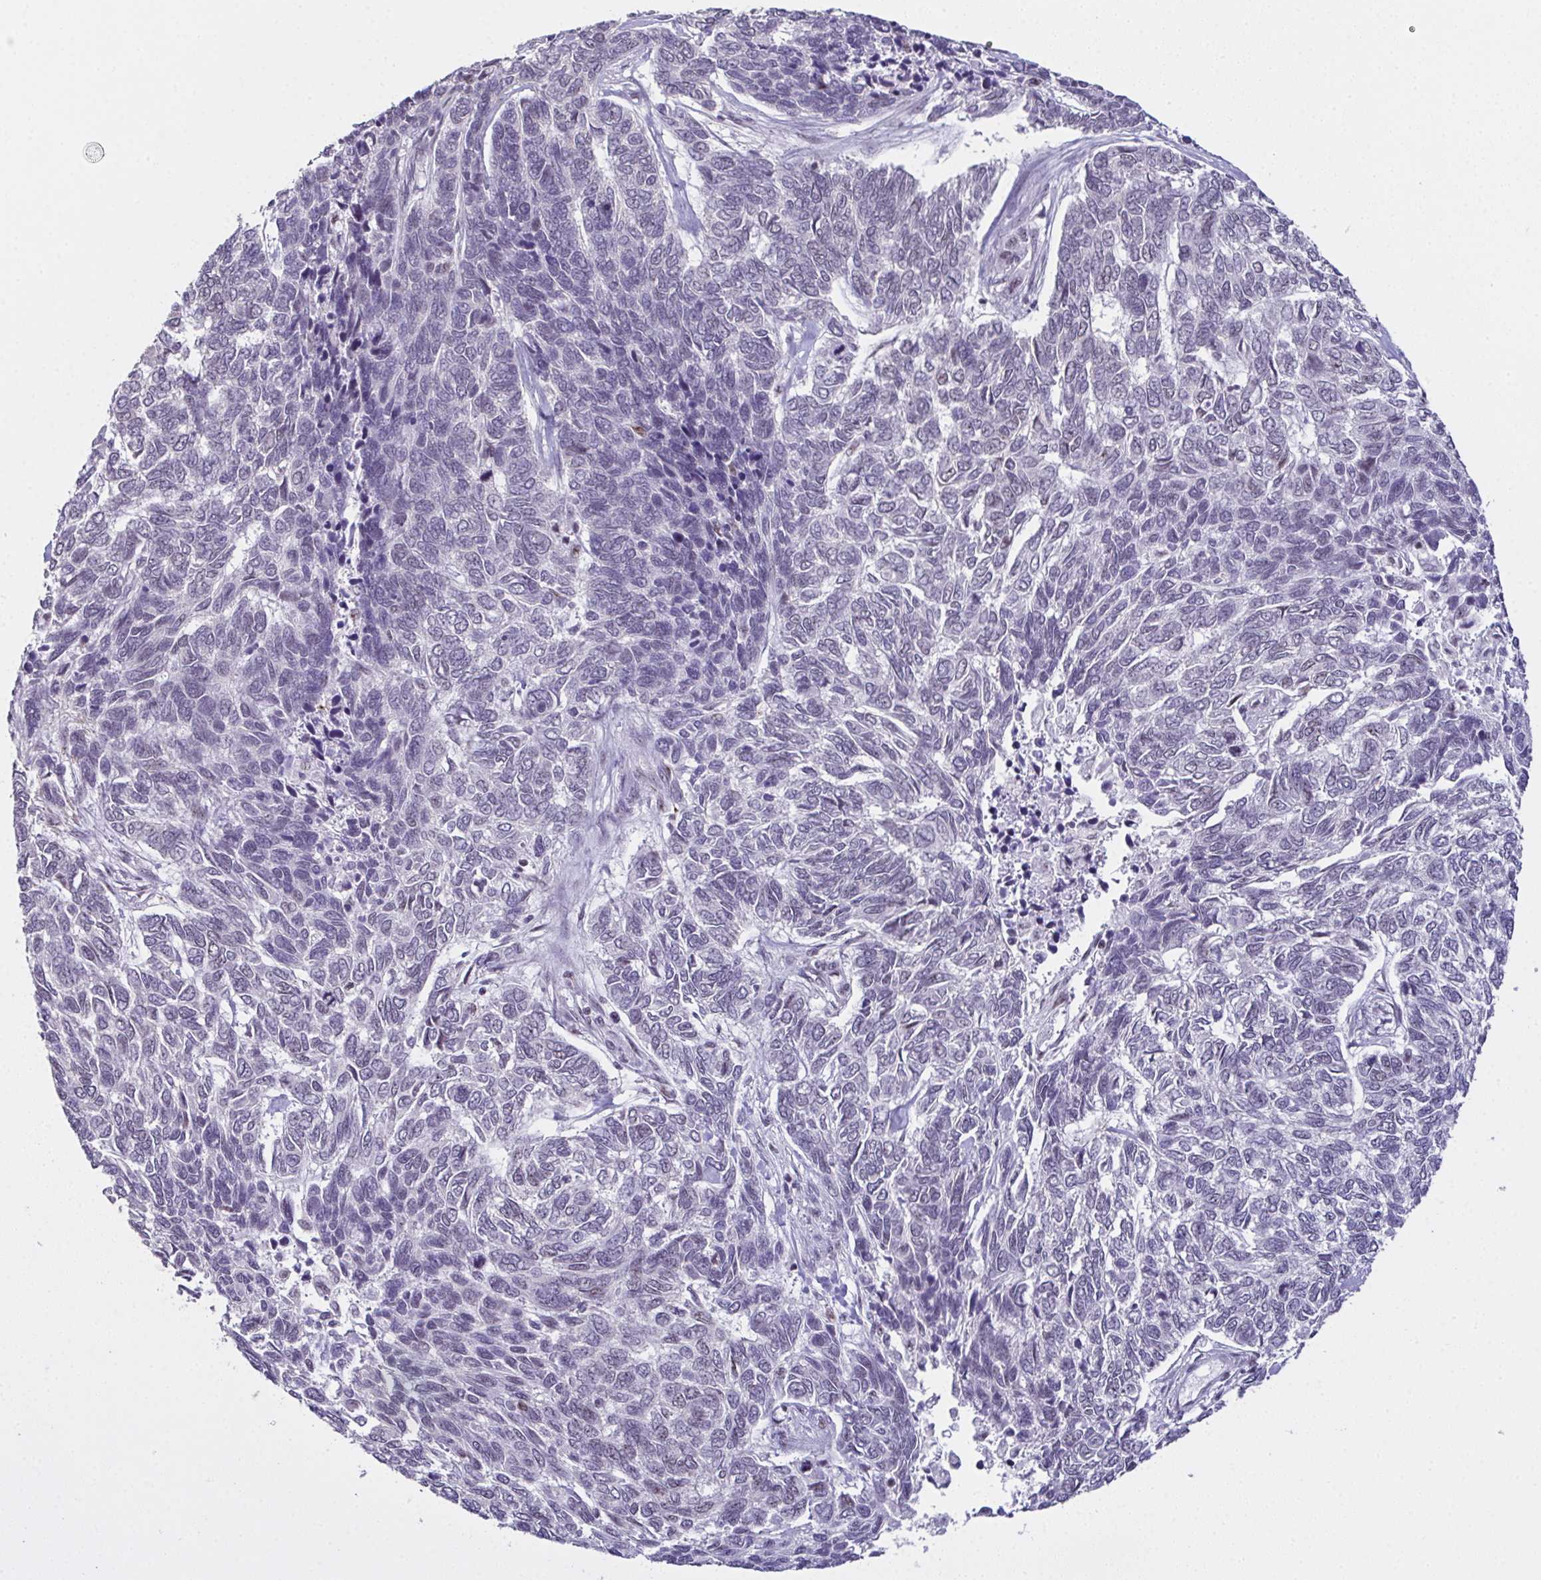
{"staining": {"intensity": "negative", "quantity": "none", "location": "none"}, "tissue": "skin cancer", "cell_type": "Tumor cells", "image_type": "cancer", "snomed": [{"axis": "morphology", "description": "Basal cell carcinoma"}, {"axis": "topography", "description": "Skin"}], "caption": "High magnification brightfield microscopy of skin cancer stained with DAB (3,3'-diaminobenzidine) (brown) and counterstained with hematoxylin (blue): tumor cells show no significant staining. (DAB (3,3'-diaminobenzidine) immunohistochemistry with hematoxylin counter stain).", "gene": "ZNF800", "patient": {"sex": "female", "age": 65}}